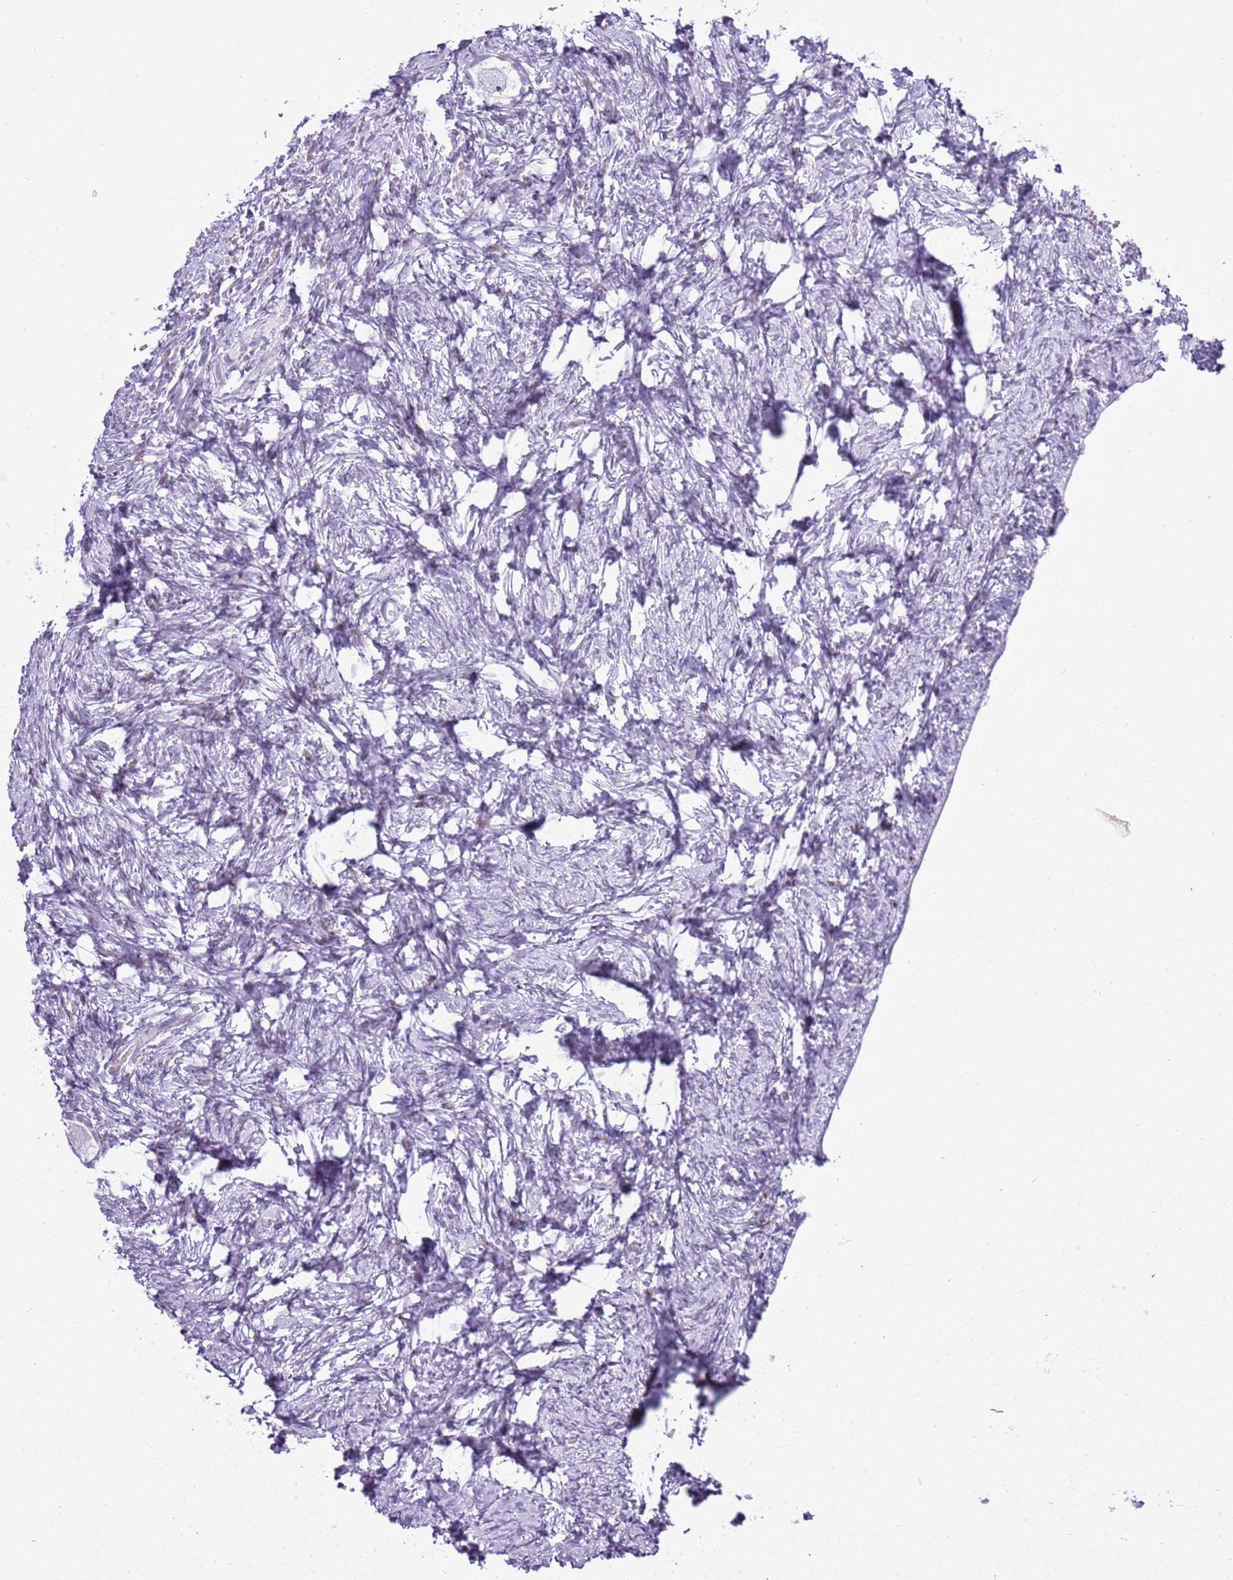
{"staining": {"intensity": "negative", "quantity": "none", "location": "none"}, "tissue": "ovary", "cell_type": "Follicle cells", "image_type": "normal", "snomed": [{"axis": "morphology", "description": "Adenocarcinoma, NOS"}, {"axis": "topography", "description": "Endometrium"}], "caption": "IHC of benign human ovary displays no positivity in follicle cells.", "gene": "ASIP", "patient": {"sex": "female", "age": 32}}